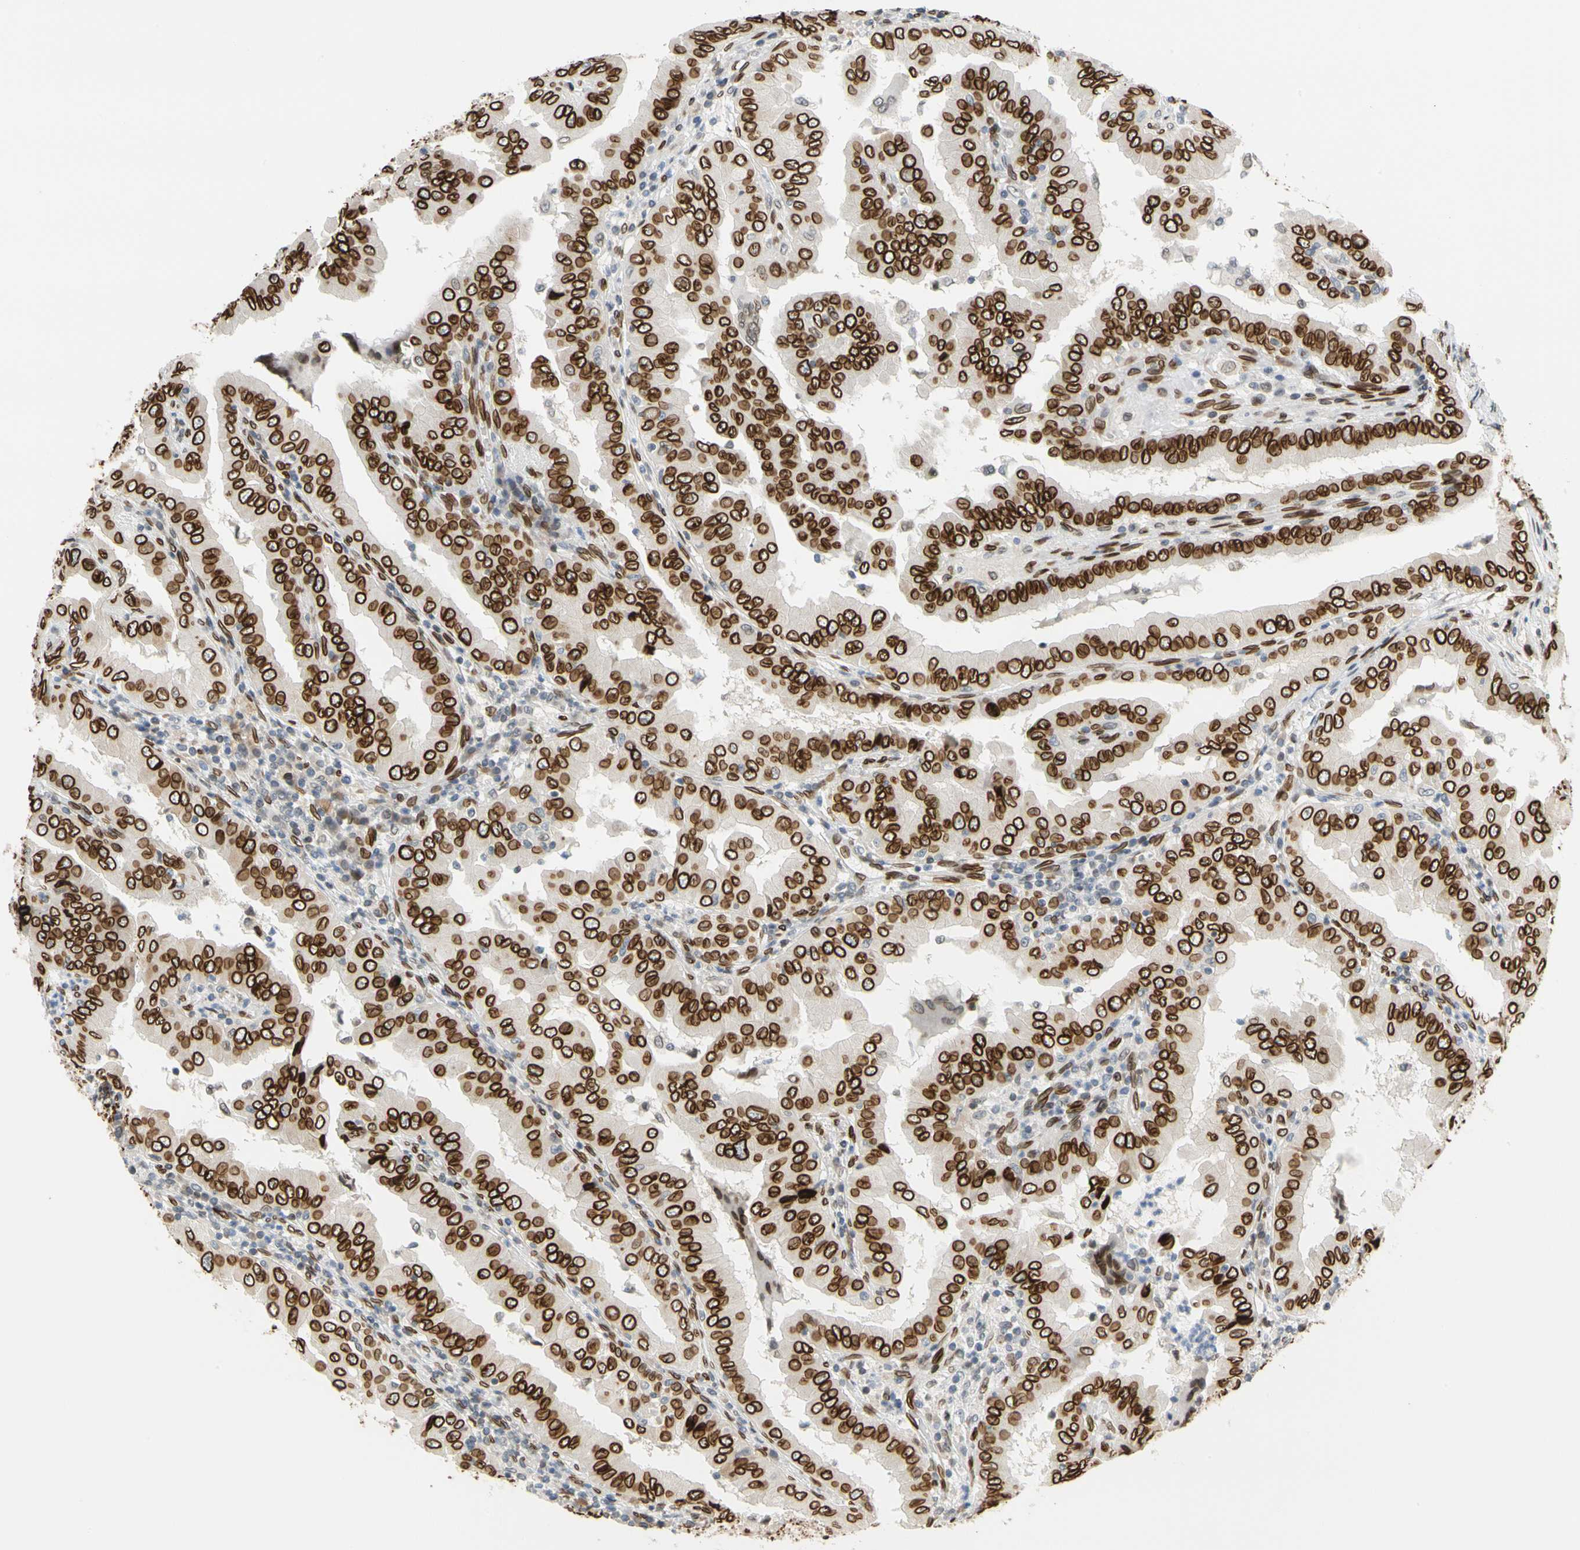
{"staining": {"intensity": "strong", "quantity": ">75%", "location": "cytoplasmic/membranous,nuclear"}, "tissue": "thyroid cancer", "cell_type": "Tumor cells", "image_type": "cancer", "snomed": [{"axis": "morphology", "description": "Papillary adenocarcinoma, NOS"}, {"axis": "topography", "description": "Thyroid gland"}], "caption": "This histopathology image exhibits immunohistochemistry (IHC) staining of papillary adenocarcinoma (thyroid), with high strong cytoplasmic/membranous and nuclear staining in approximately >75% of tumor cells.", "gene": "SUN1", "patient": {"sex": "male", "age": 33}}